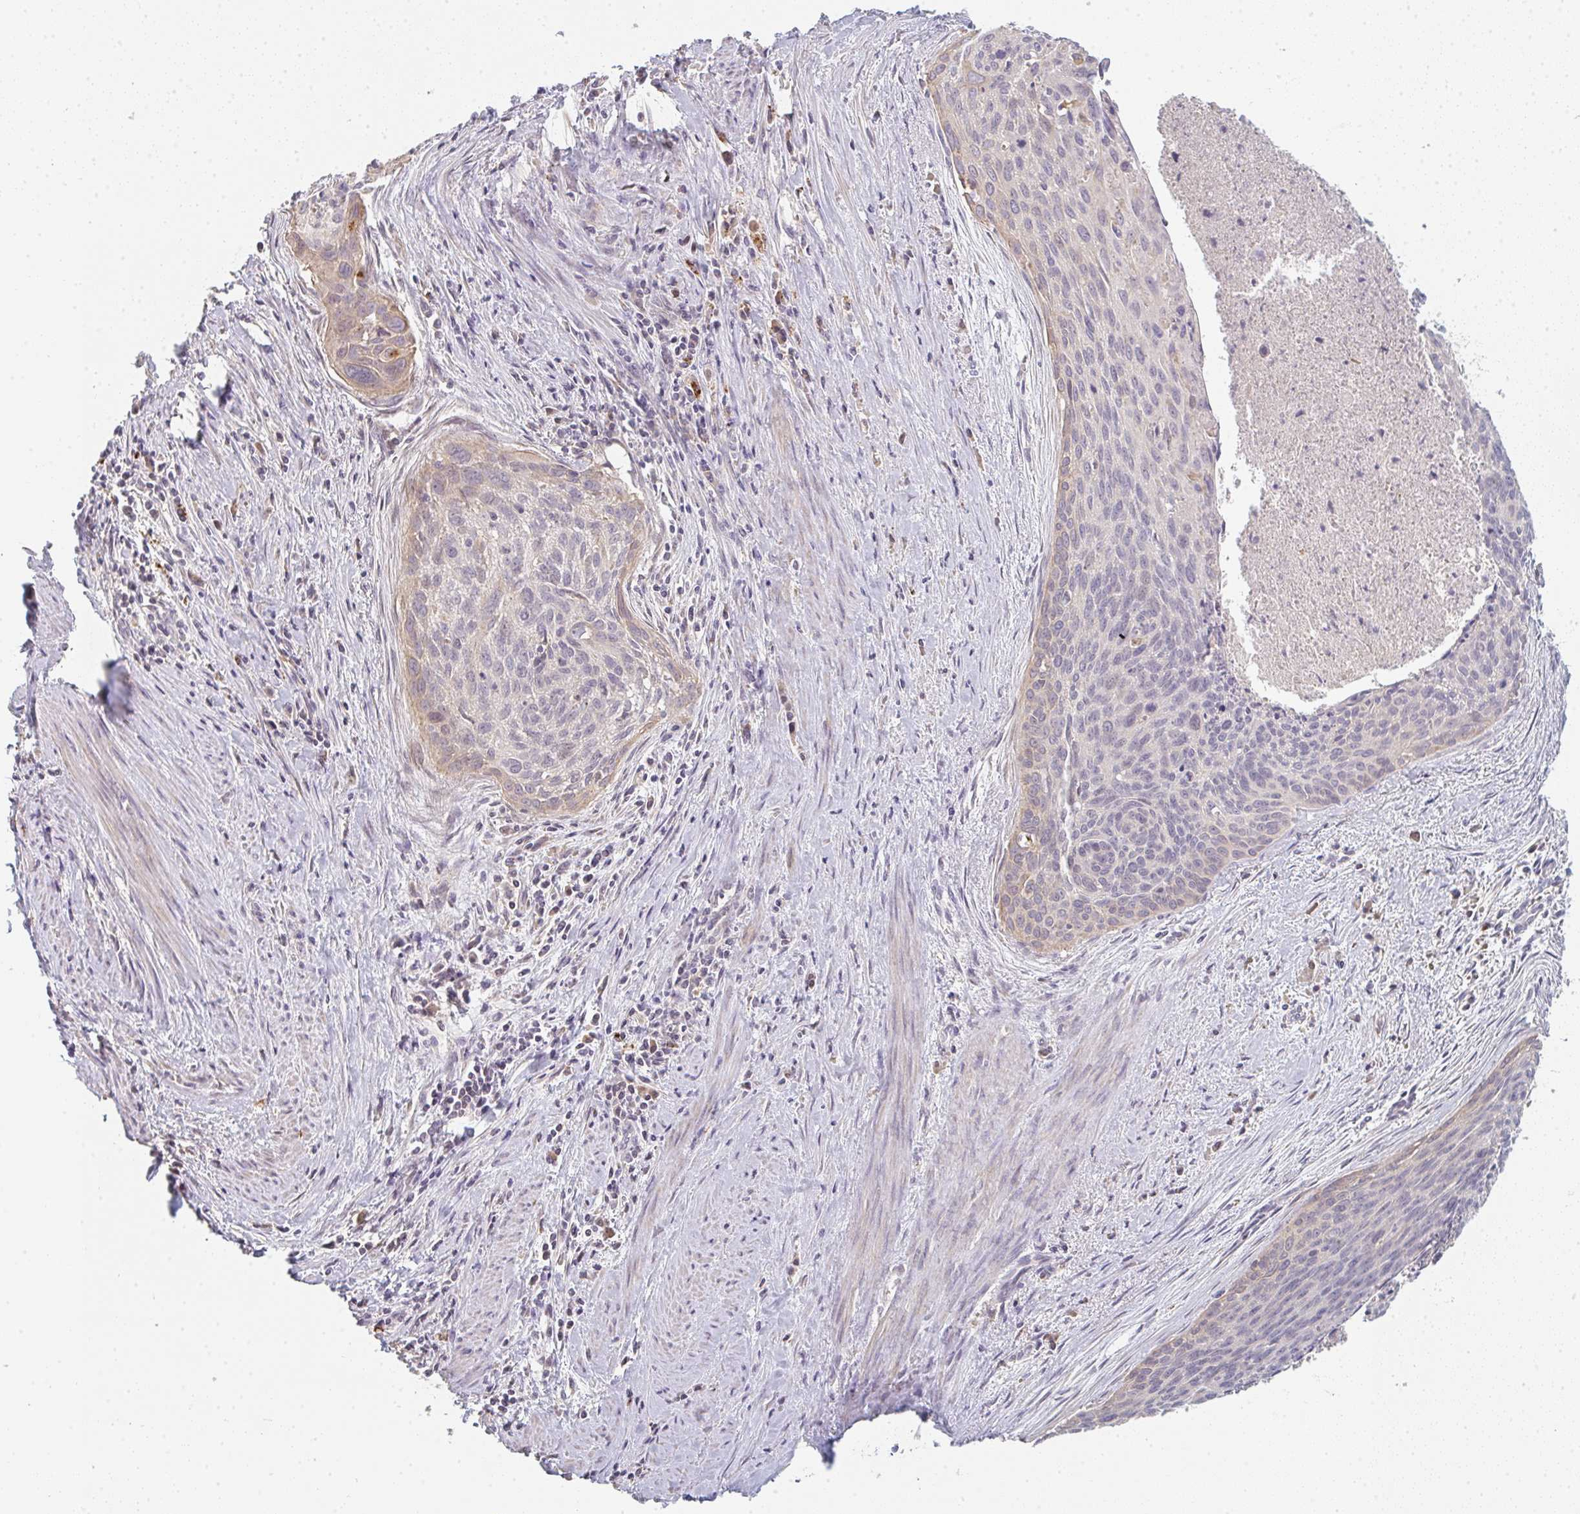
{"staining": {"intensity": "weak", "quantity": "<25%", "location": "cytoplasmic/membranous"}, "tissue": "cervical cancer", "cell_type": "Tumor cells", "image_type": "cancer", "snomed": [{"axis": "morphology", "description": "Squamous cell carcinoma, NOS"}, {"axis": "topography", "description": "Cervix"}], "caption": "Tumor cells are negative for brown protein staining in cervical squamous cell carcinoma. (Immunohistochemistry, brightfield microscopy, high magnification).", "gene": "TMEM237", "patient": {"sex": "female", "age": 55}}